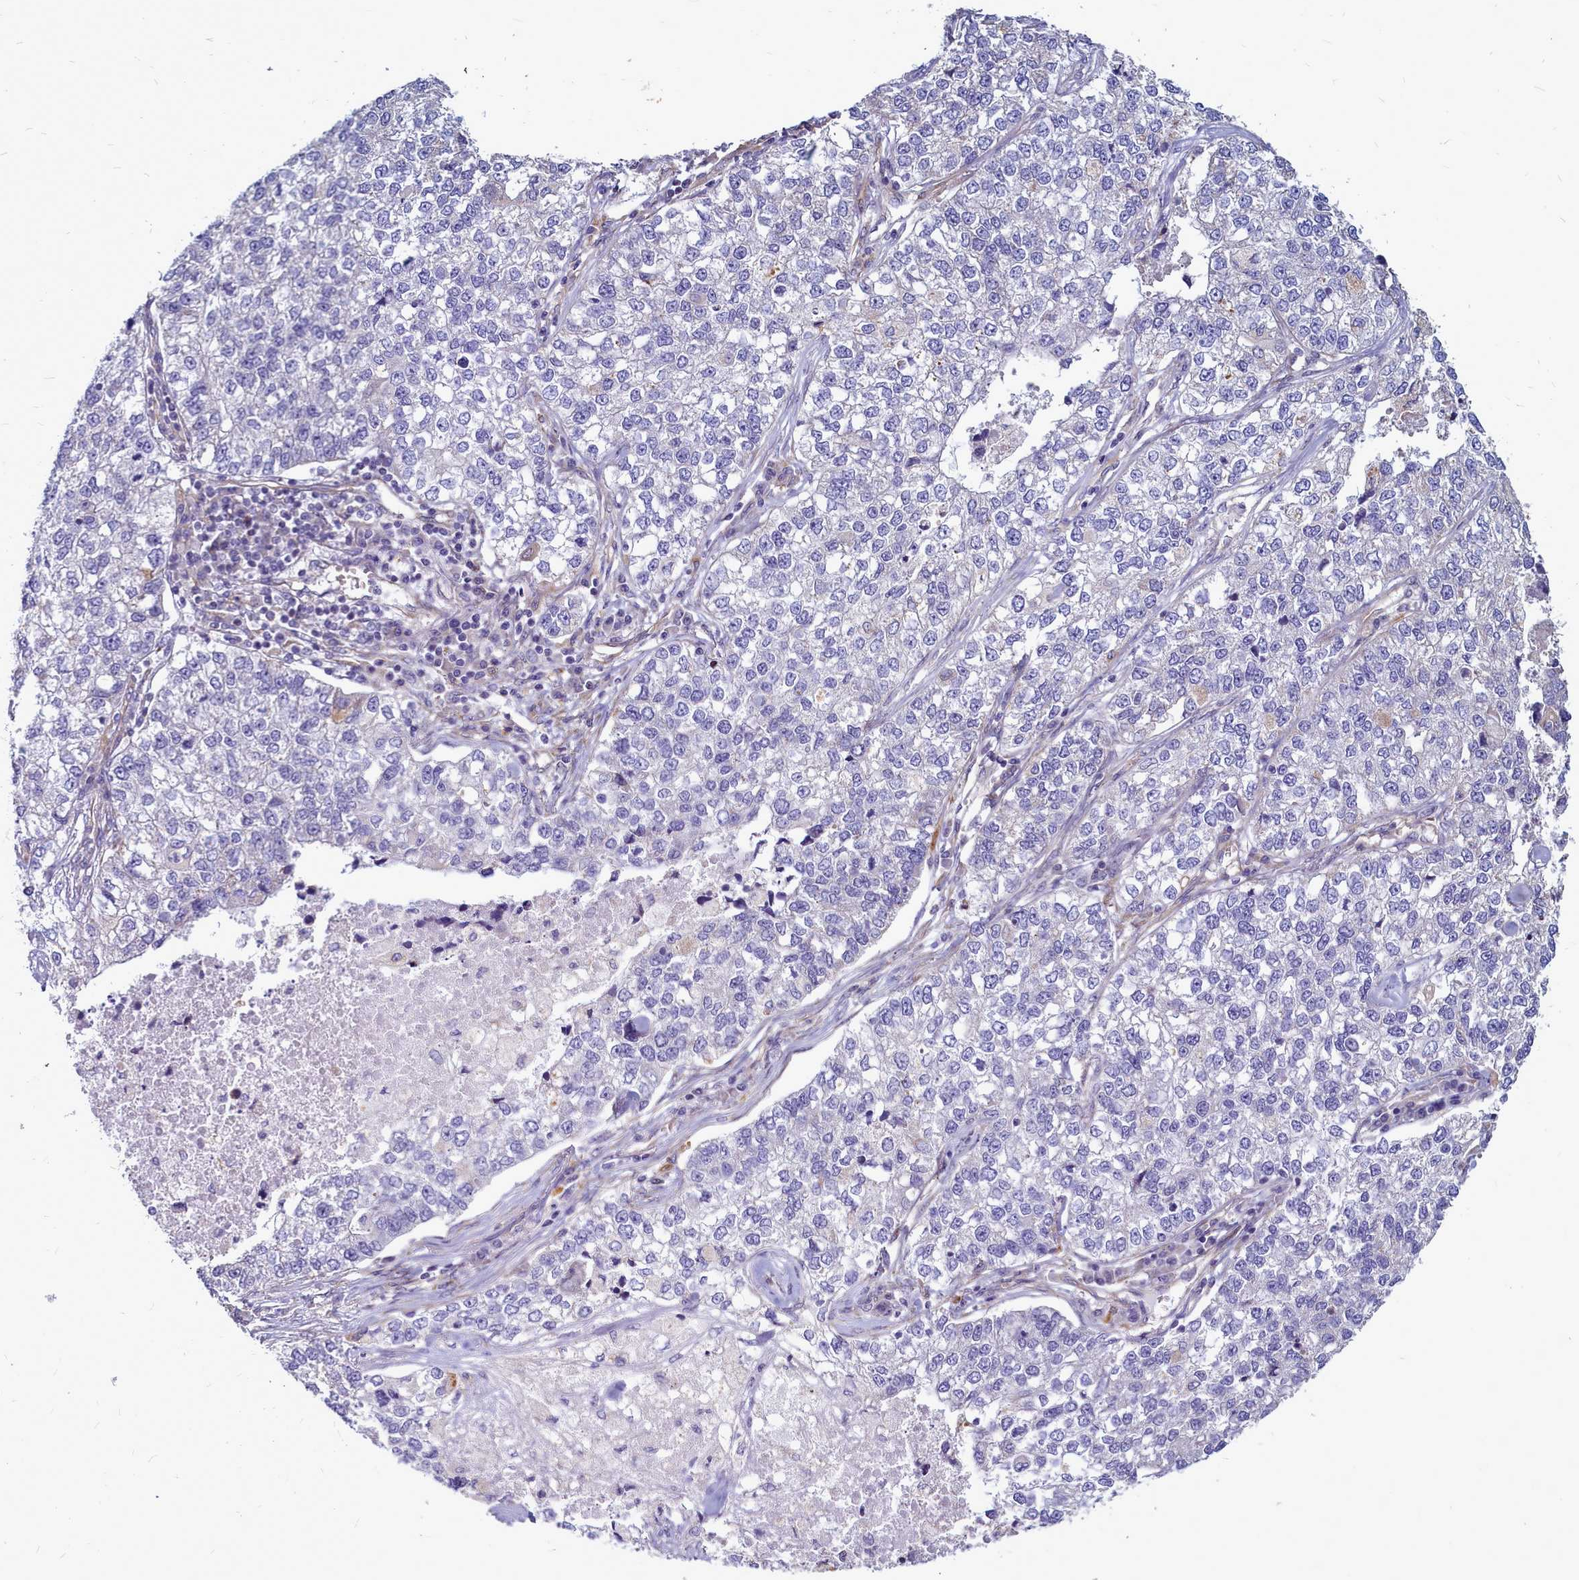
{"staining": {"intensity": "negative", "quantity": "none", "location": "none"}, "tissue": "lung cancer", "cell_type": "Tumor cells", "image_type": "cancer", "snomed": [{"axis": "morphology", "description": "Adenocarcinoma, NOS"}, {"axis": "topography", "description": "Lung"}], "caption": "Photomicrograph shows no protein positivity in tumor cells of lung adenocarcinoma tissue.", "gene": "SMPD4", "patient": {"sex": "male", "age": 49}}